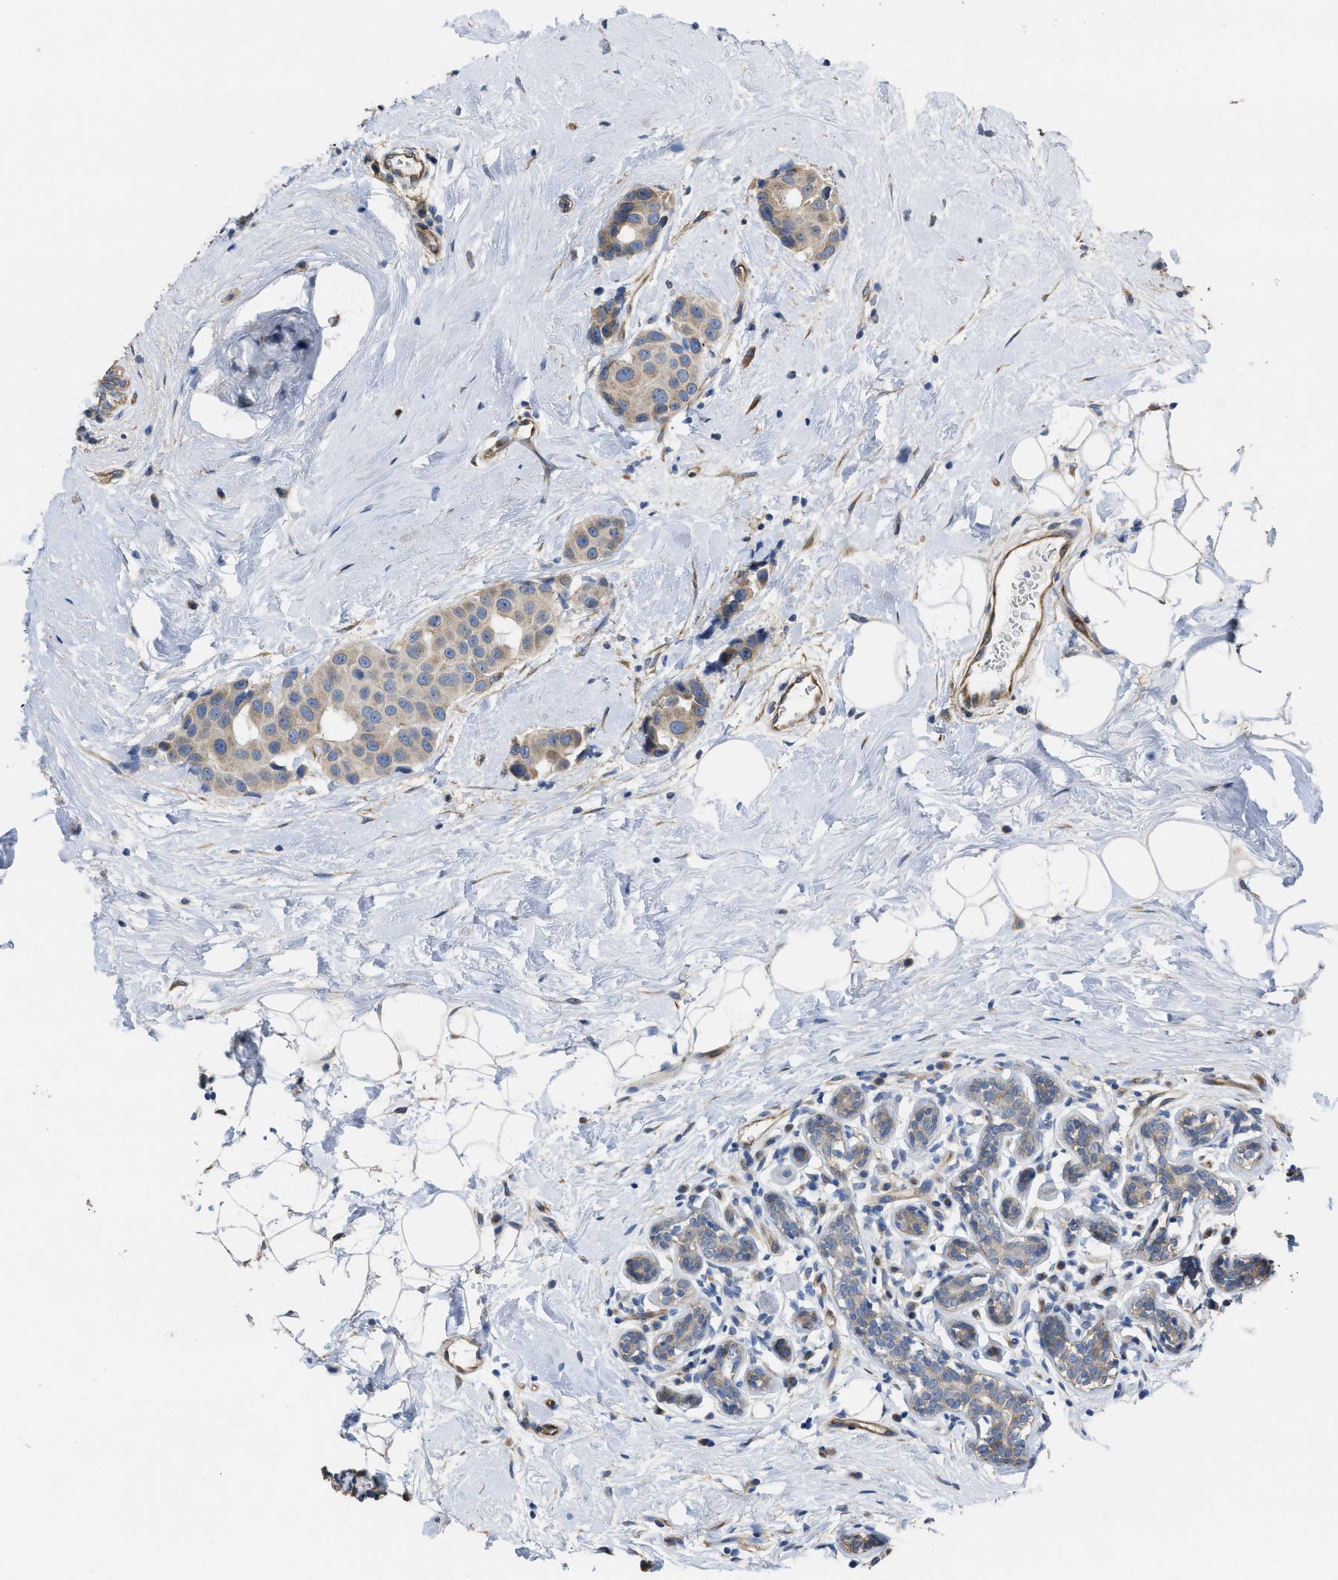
{"staining": {"intensity": "weak", "quantity": ">75%", "location": "cytoplasmic/membranous"}, "tissue": "breast cancer", "cell_type": "Tumor cells", "image_type": "cancer", "snomed": [{"axis": "morphology", "description": "Normal tissue, NOS"}, {"axis": "morphology", "description": "Duct carcinoma"}, {"axis": "topography", "description": "Breast"}], "caption": "Brown immunohistochemical staining in breast cancer (intraductal carcinoma) reveals weak cytoplasmic/membranous positivity in about >75% of tumor cells.", "gene": "SLC4A11", "patient": {"sex": "female", "age": 39}}